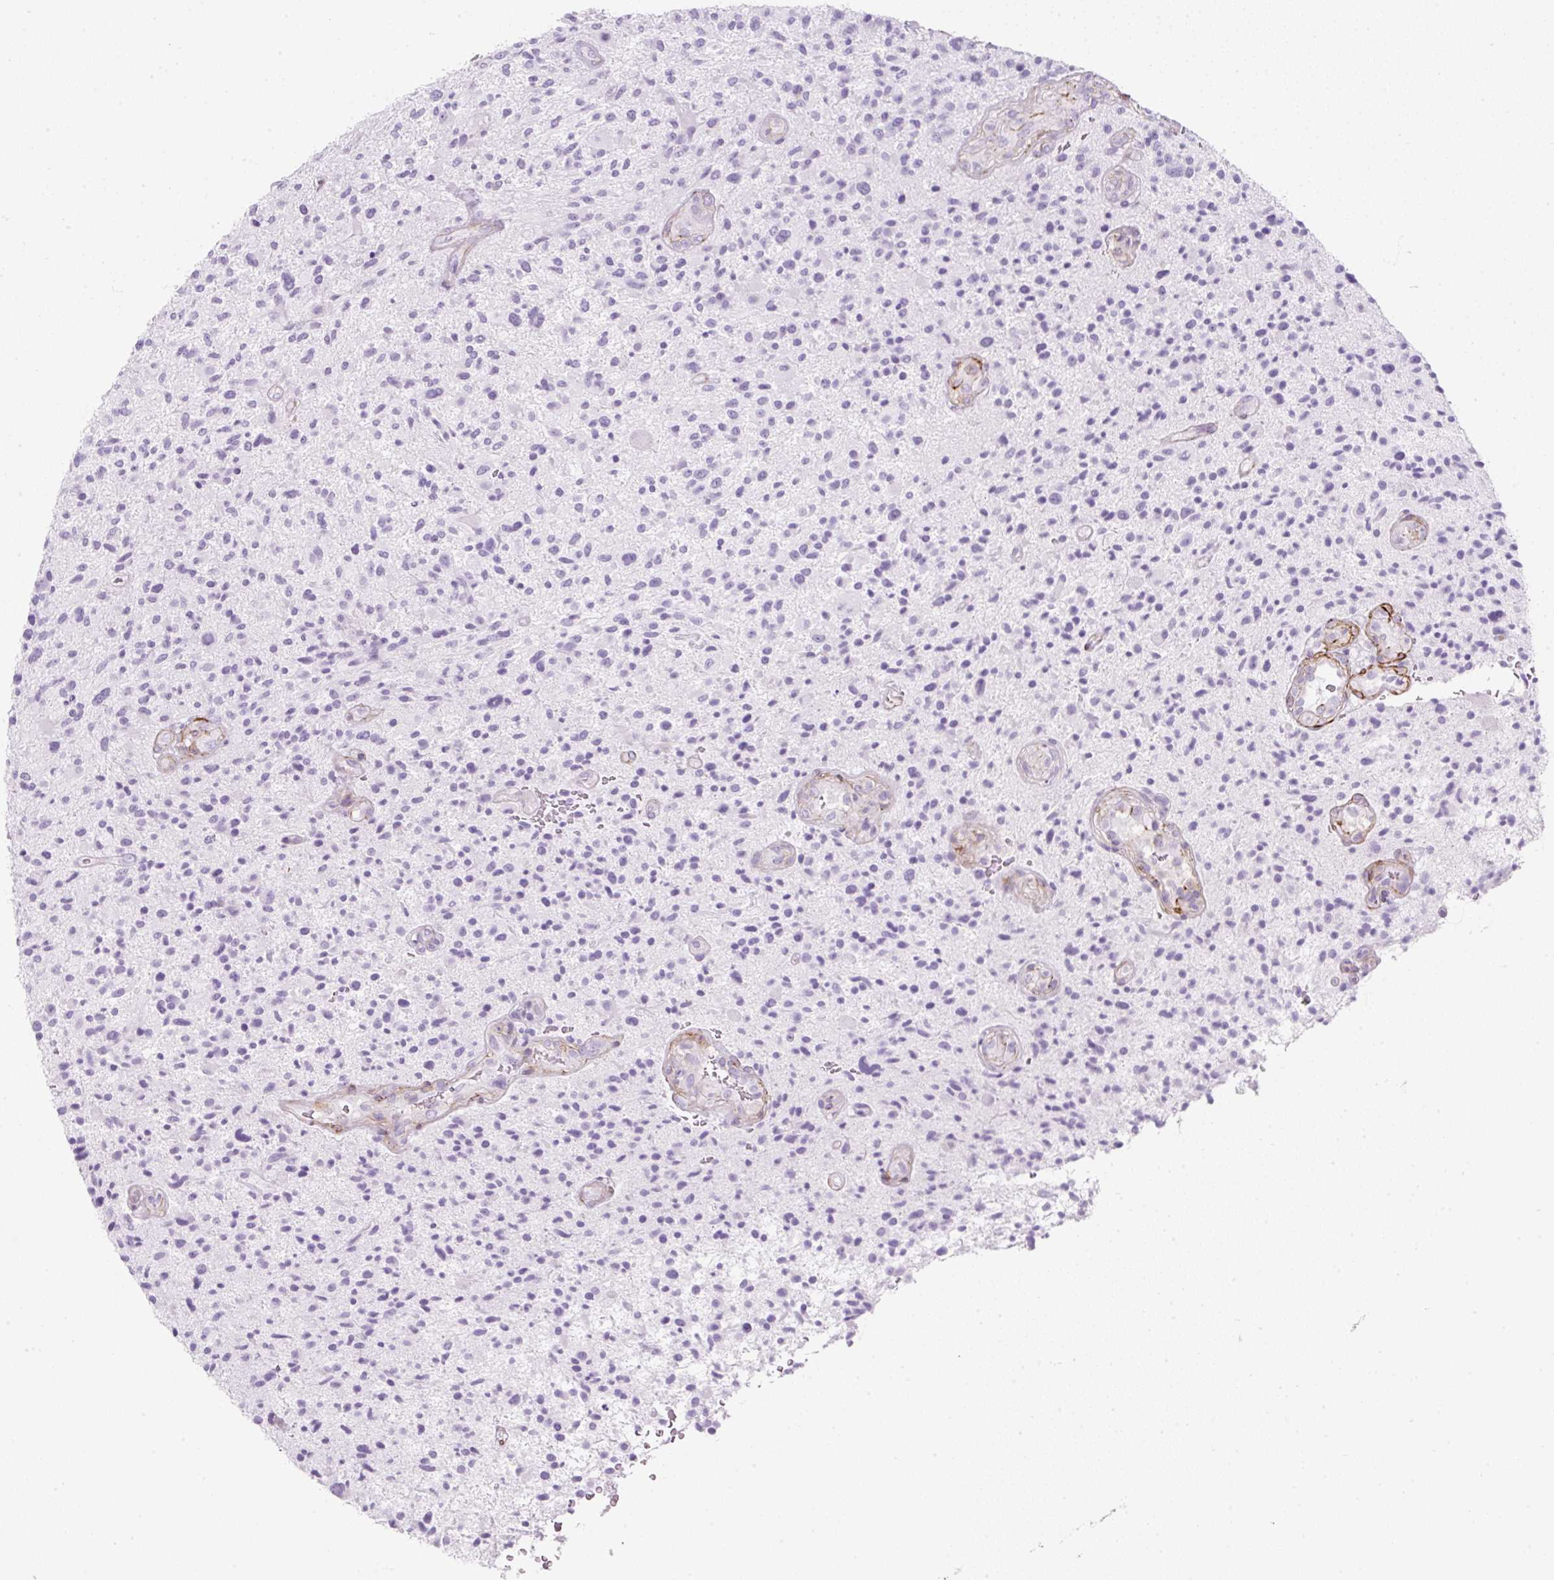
{"staining": {"intensity": "negative", "quantity": "none", "location": "none"}, "tissue": "glioma", "cell_type": "Tumor cells", "image_type": "cancer", "snomed": [{"axis": "morphology", "description": "Glioma, malignant, High grade"}, {"axis": "topography", "description": "Brain"}], "caption": "Image shows no protein positivity in tumor cells of glioma tissue. (DAB (3,3'-diaminobenzidine) IHC, high magnification).", "gene": "CAVIN3", "patient": {"sex": "male", "age": 47}}